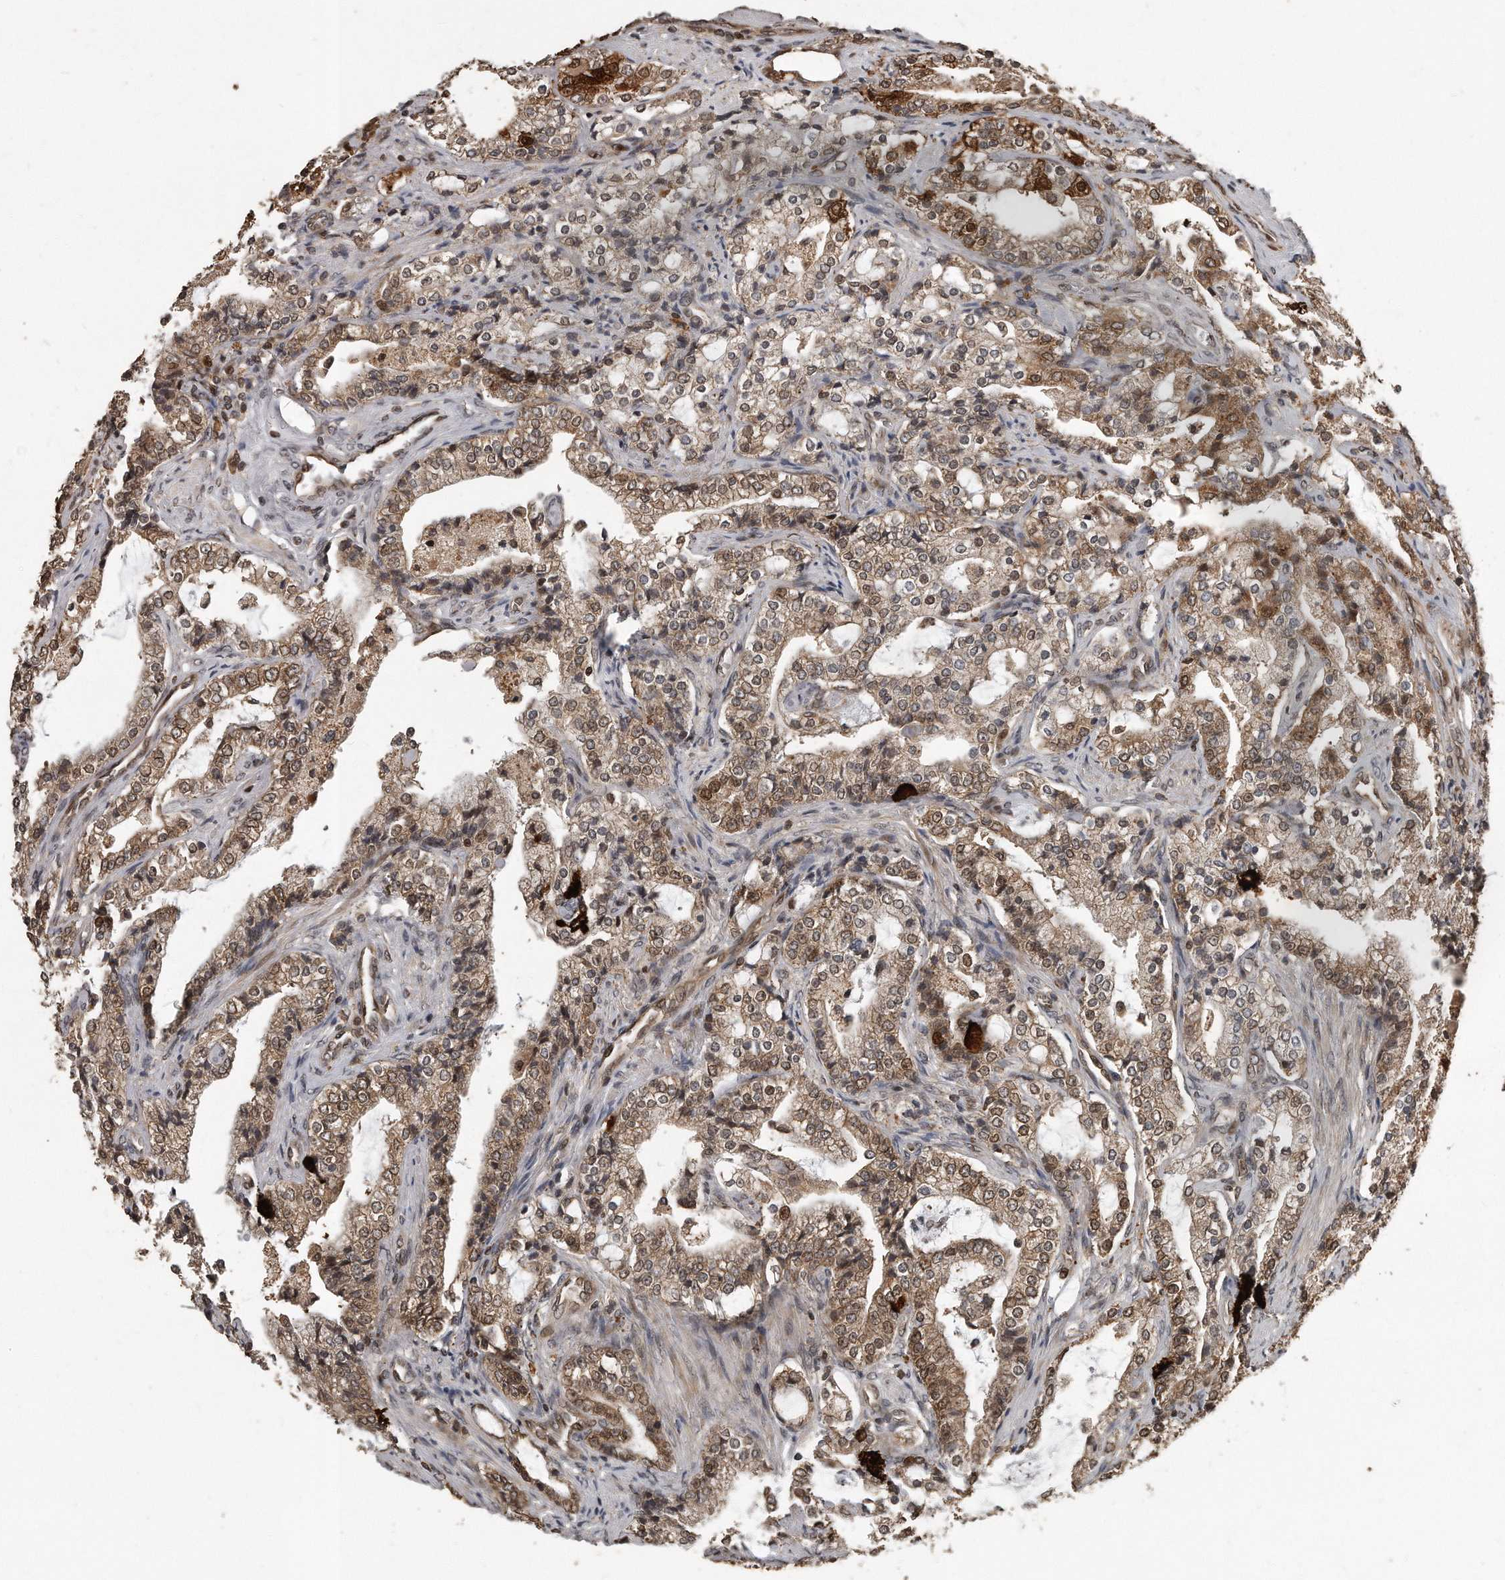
{"staining": {"intensity": "weak", "quantity": ">75%", "location": "cytoplasmic/membranous"}, "tissue": "prostate cancer", "cell_type": "Tumor cells", "image_type": "cancer", "snomed": [{"axis": "morphology", "description": "Adenocarcinoma, High grade"}, {"axis": "topography", "description": "Prostate"}], "caption": "Tumor cells display low levels of weak cytoplasmic/membranous expression in about >75% of cells in prostate cancer (adenocarcinoma (high-grade)).", "gene": "GCH1", "patient": {"sex": "male", "age": 63}}